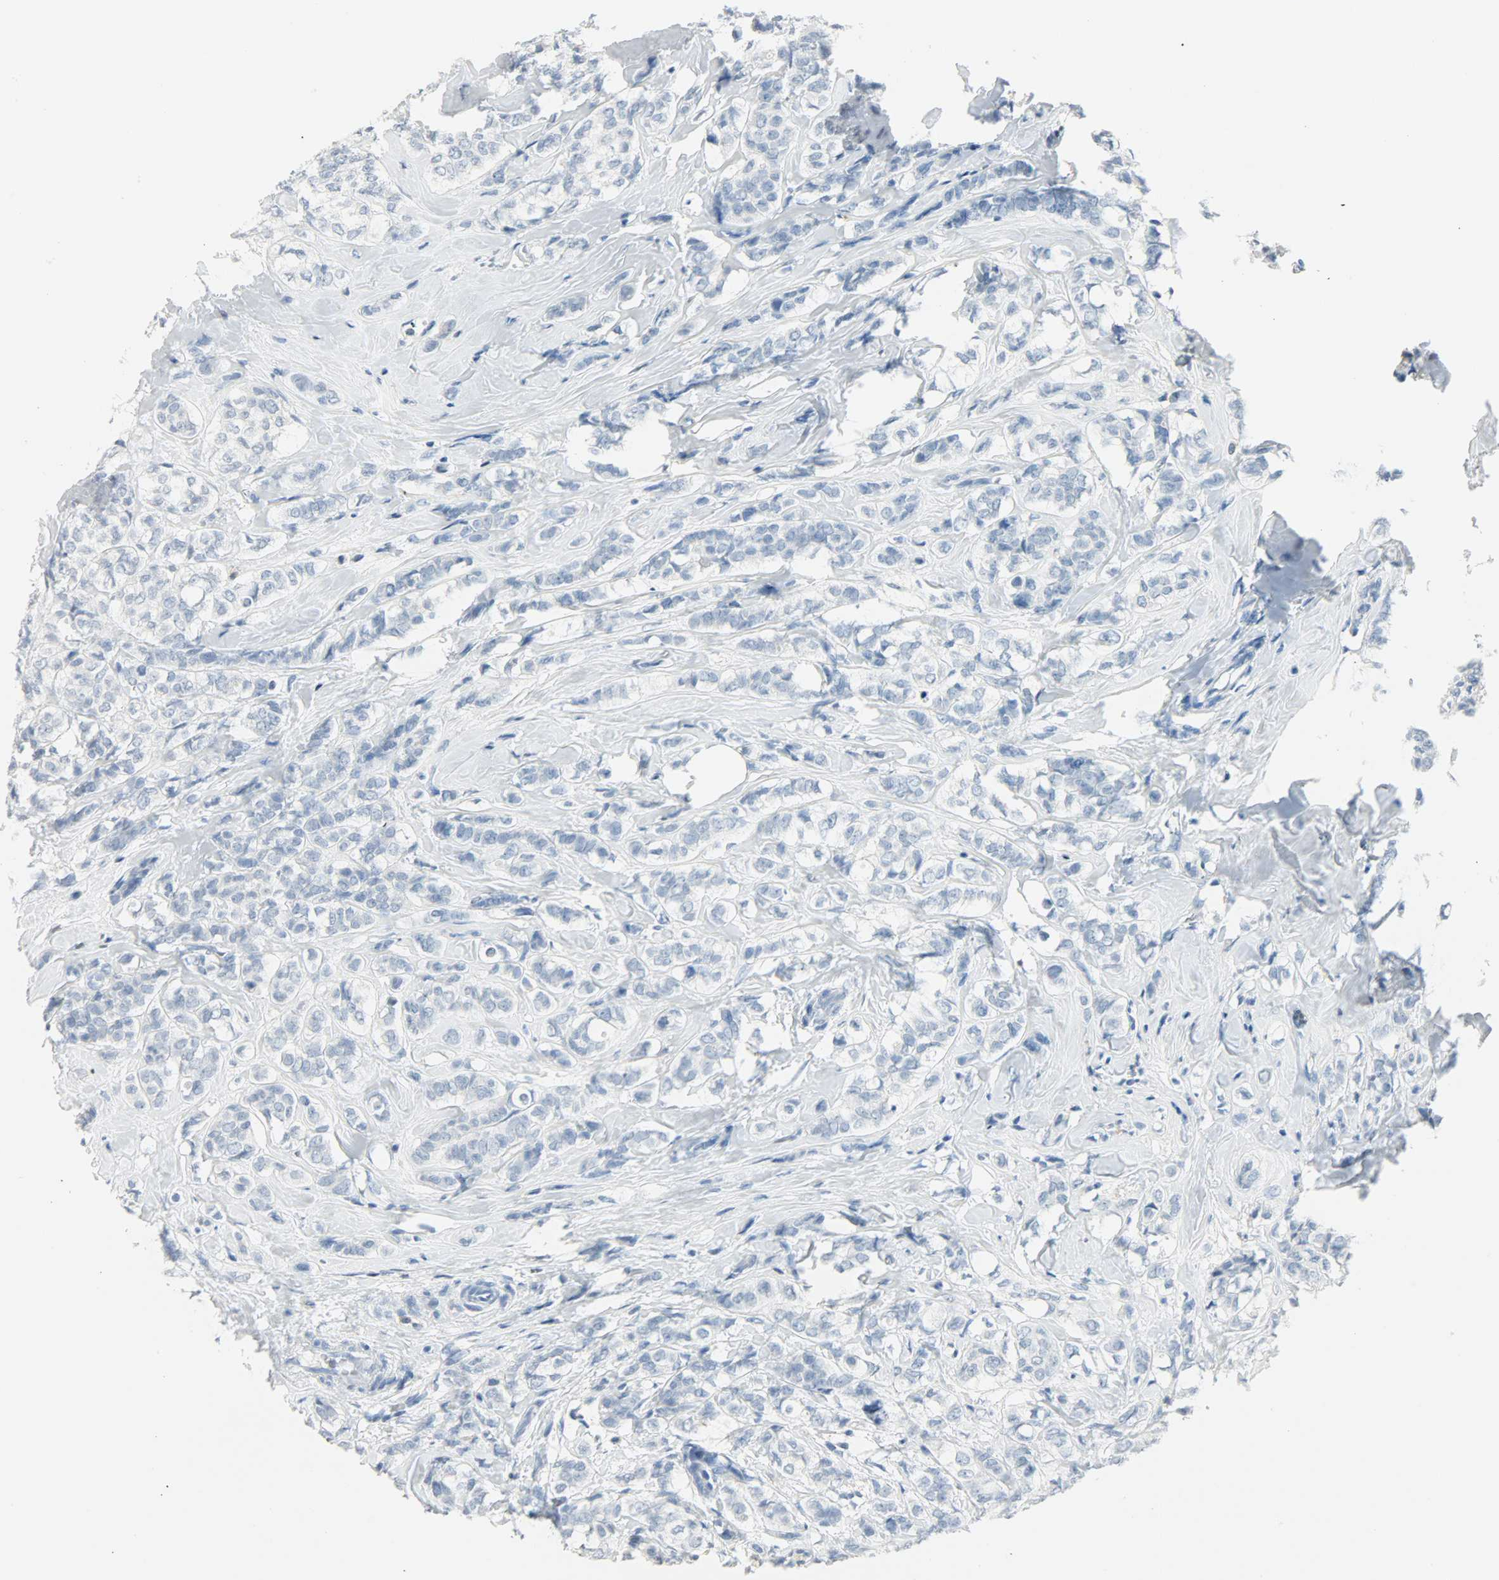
{"staining": {"intensity": "negative", "quantity": "none", "location": "none"}, "tissue": "breast cancer", "cell_type": "Tumor cells", "image_type": "cancer", "snomed": [{"axis": "morphology", "description": "Lobular carcinoma"}, {"axis": "topography", "description": "Breast"}], "caption": "IHC of breast lobular carcinoma exhibits no staining in tumor cells.", "gene": "PTPN6", "patient": {"sex": "female", "age": 60}}